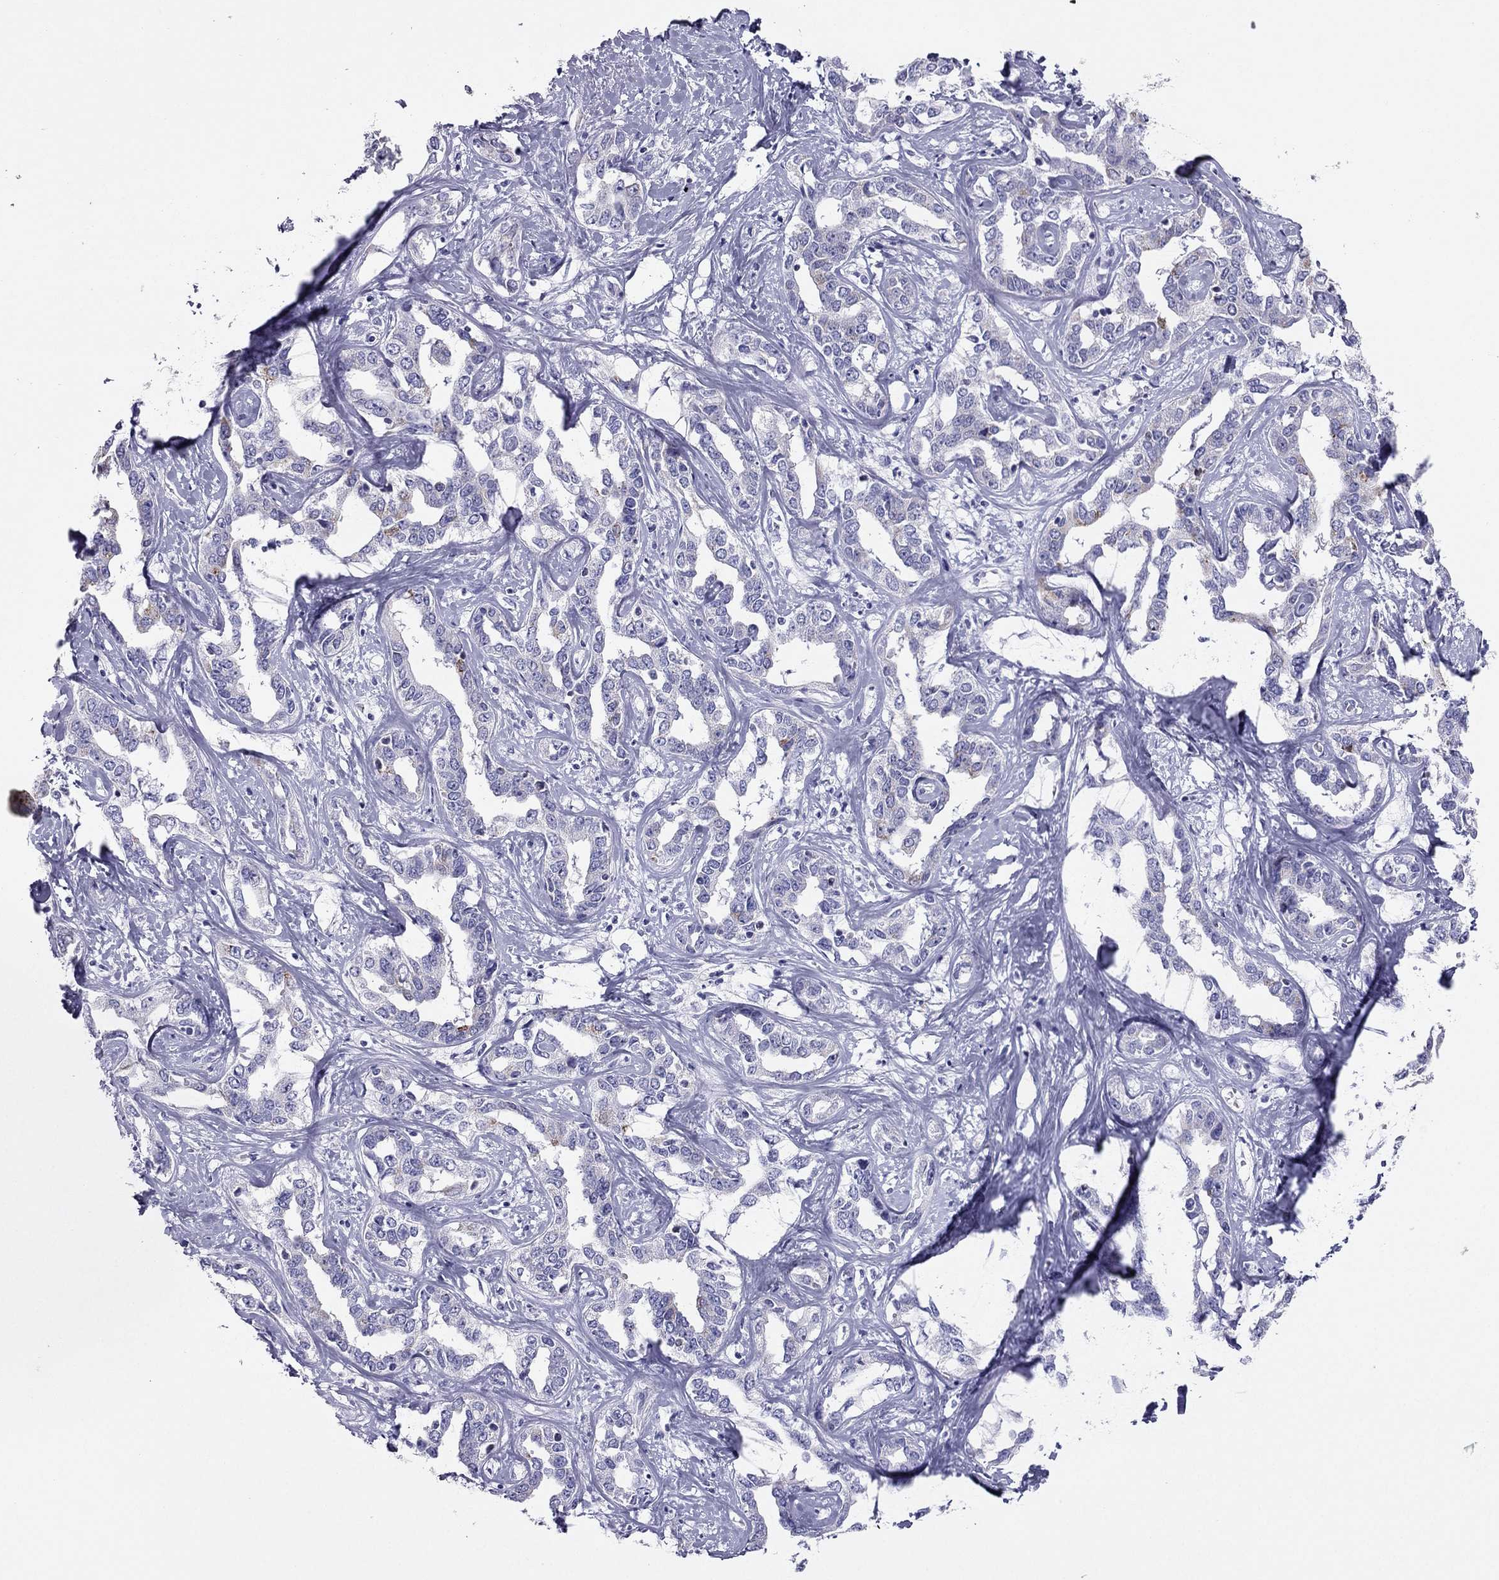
{"staining": {"intensity": "negative", "quantity": "none", "location": "none"}, "tissue": "liver cancer", "cell_type": "Tumor cells", "image_type": "cancer", "snomed": [{"axis": "morphology", "description": "Cholangiocarcinoma"}, {"axis": "topography", "description": "Liver"}], "caption": "This is an immunohistochemistry (IHC) micrograph of human liver cancer (cholangiocarcinoma). There is no staining in tumor cells.", "gene": "MAEL", "patient": {"sex": "male", "age": 59}}